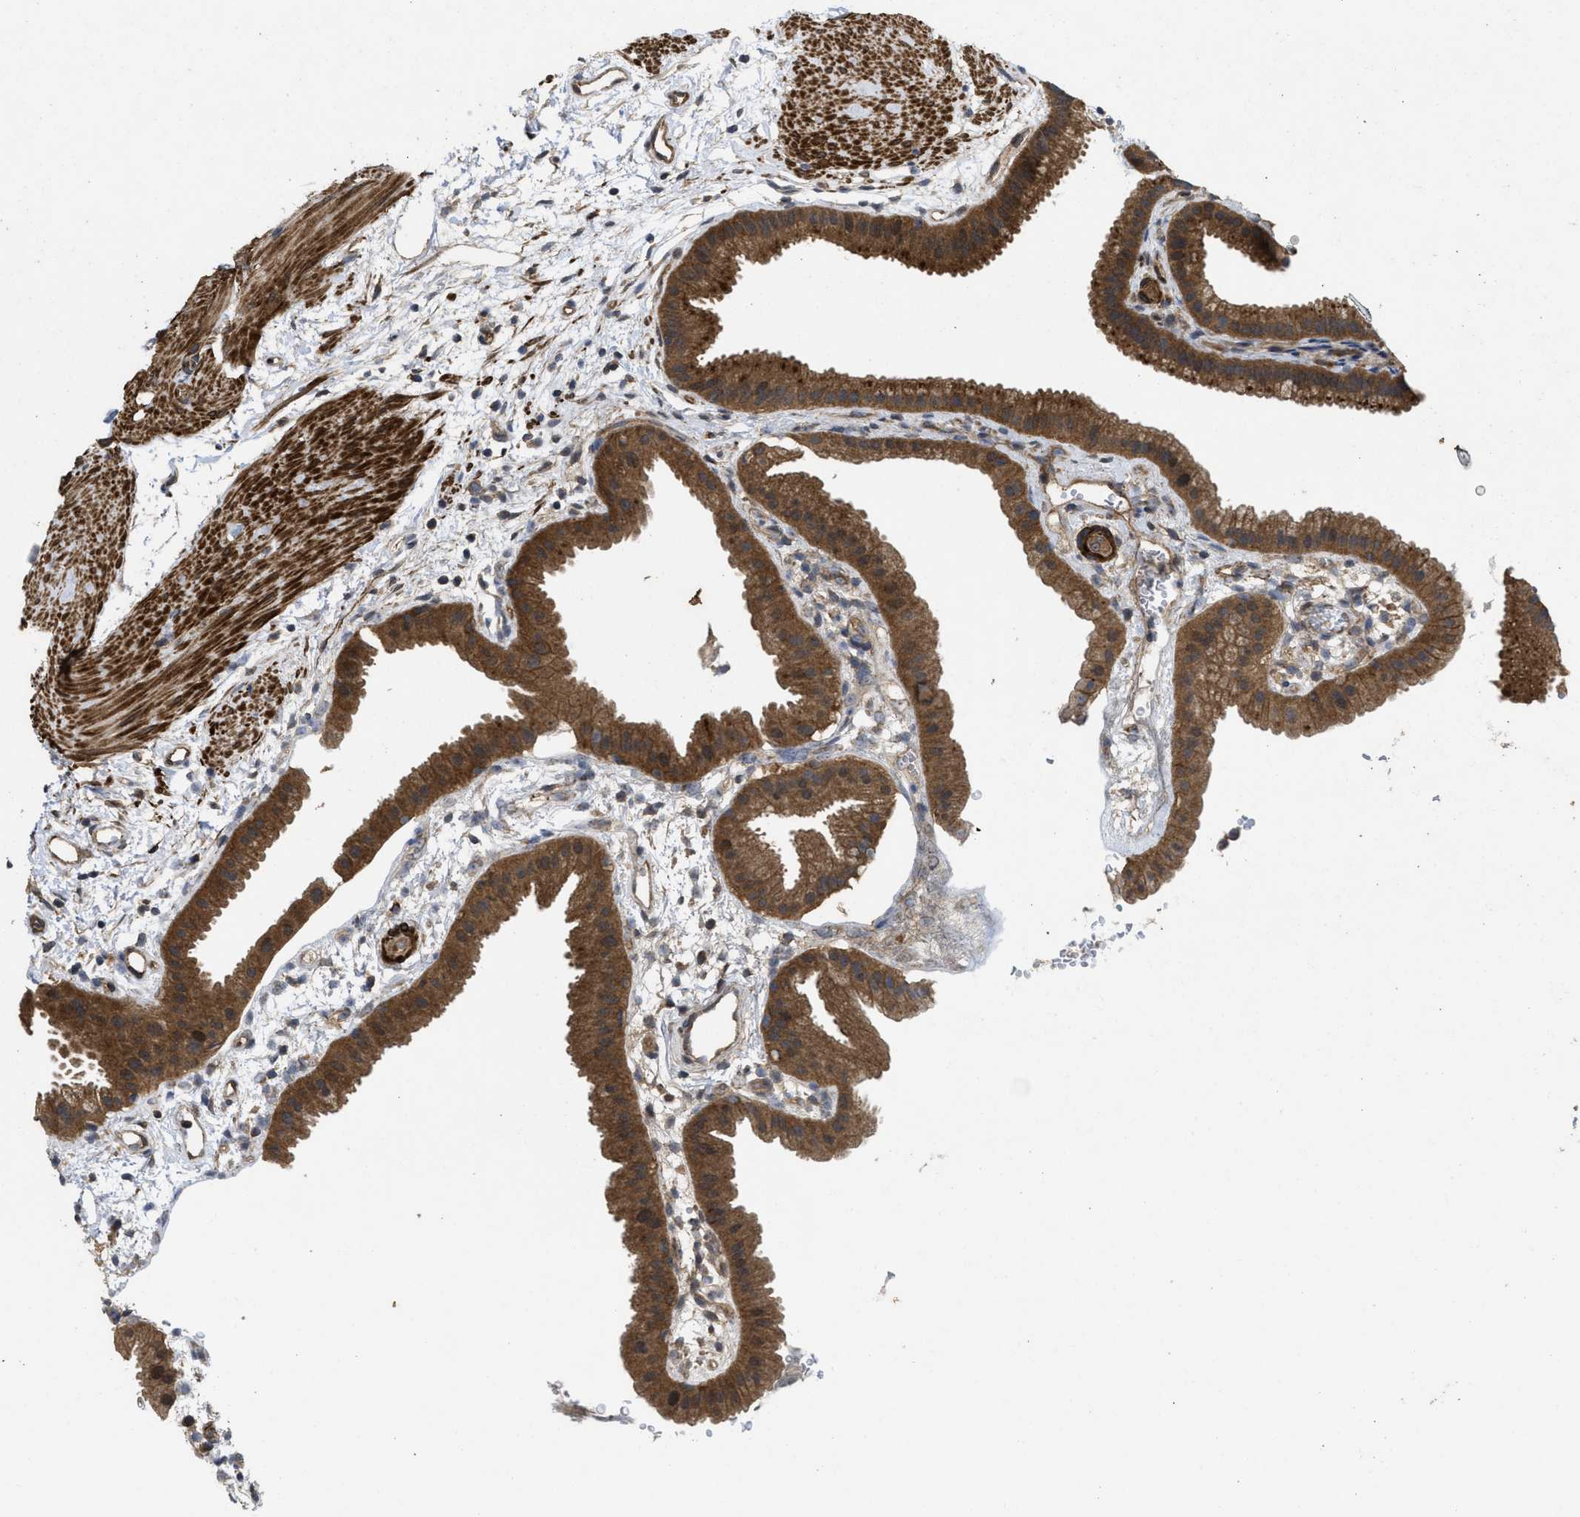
{"staining": {"intensity": "strong", "quantity": ">75%", "location": "cytoplasmic/membranous"}, "tissue": "gallbladder", "cell_type": "Glandular cells", "image_type": "normal", "snomed": [{"axis": "morphology", "description": "Normal tissue, NOS"}, {"axis": "topography", "description": "Gallbladder"}], "caption": "Gallbladder stained for a protein (brown) exhibits strong cytoplasmic/membranous positive expression in approximately >75% of glandular cells.", "gene": "FZD6", "patient": {"sex": "female", "age": 64}}